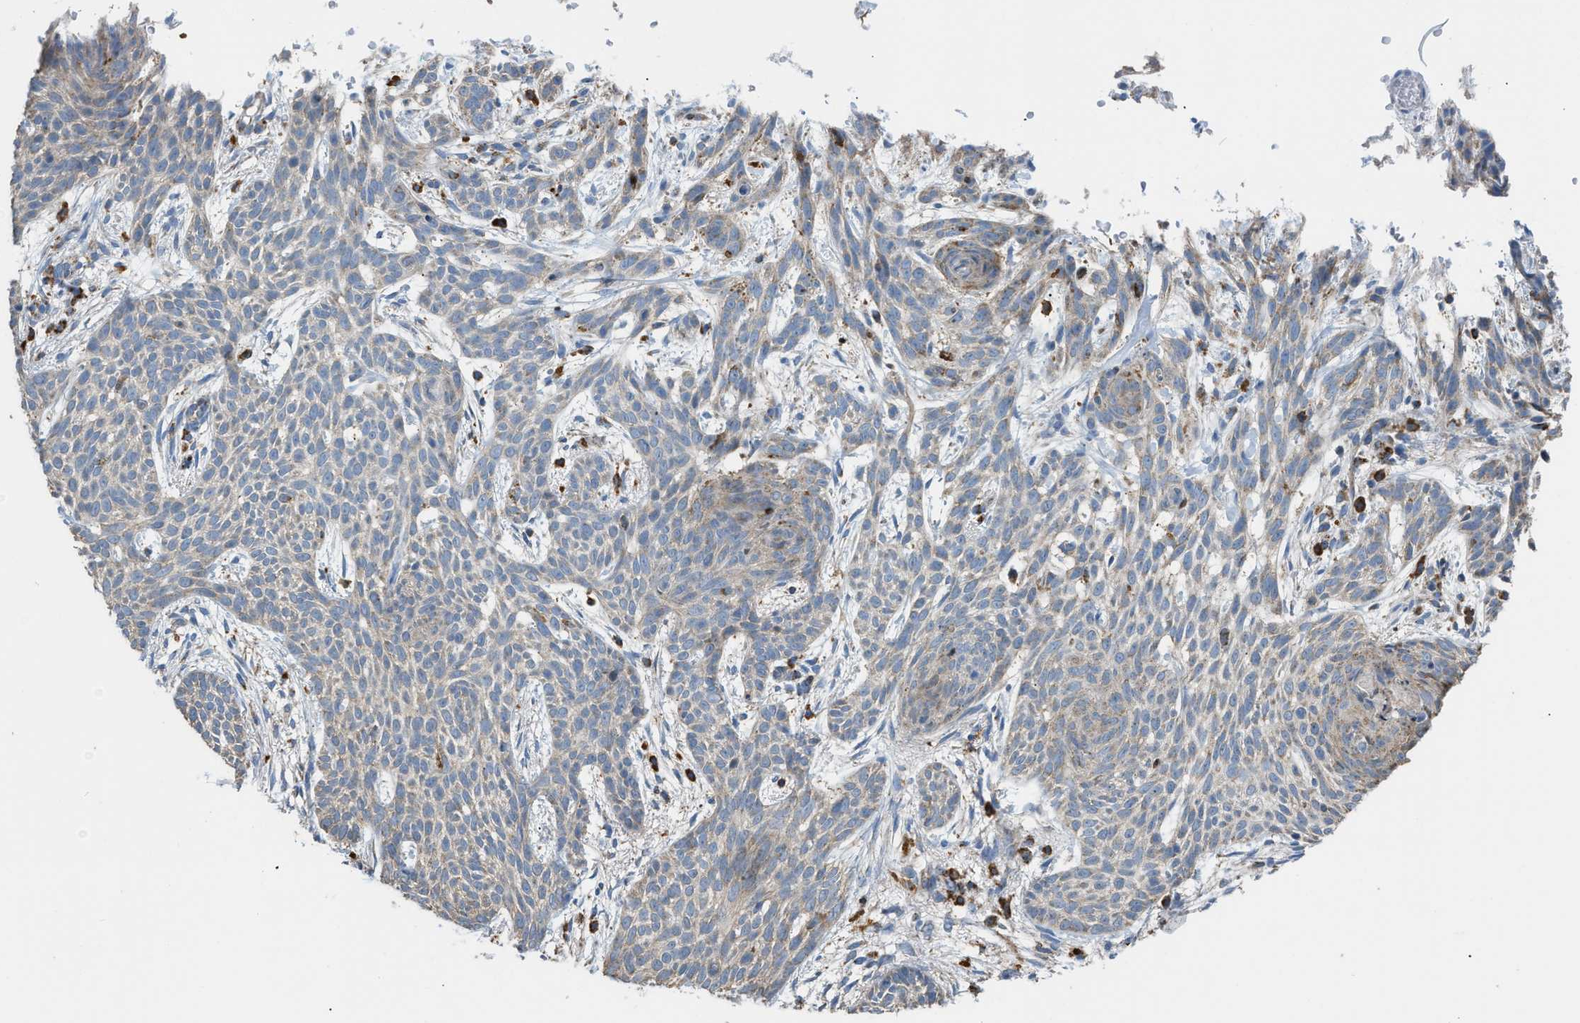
{"staining": {"intensity": "weak", "quantity": "<25%", "location": "cytoplasmic/membranous"}, "tissue": "skin cancer", "cell_type": "Tumor cells", "image_type": "cancer", "snomed": [{"axis": "morphology", "description": "Basal cell carcinoma"}, {"axis": "topography", "description": "Skin"}], "caption": "Immunohistochemistry (IHC) of human skin cancer demonstrates no positivity in tumor cells.", "gene": "ETFB", "patient": {"sex": "female", "age": 59}}